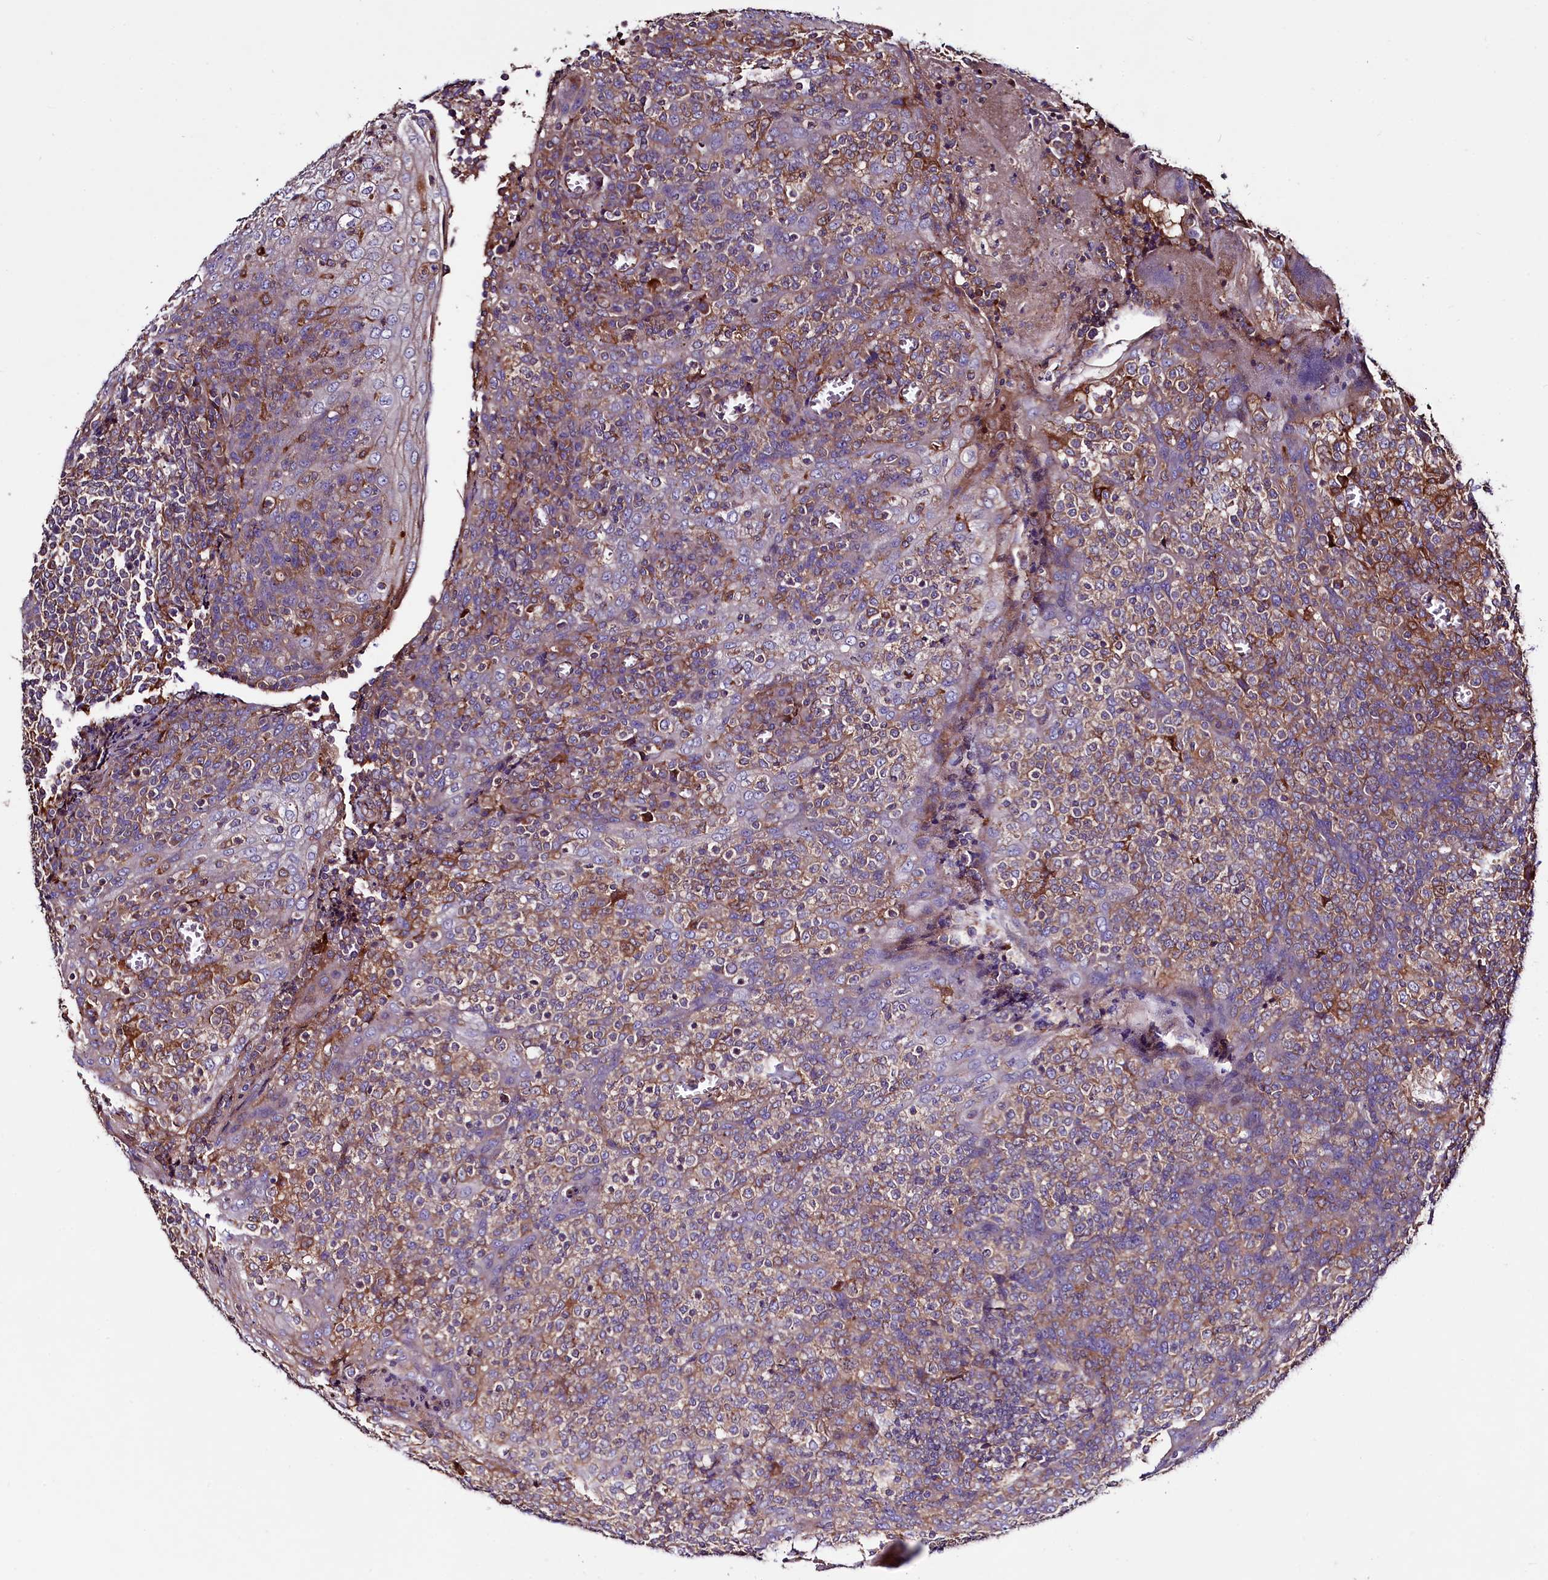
{"staining": {"intensity": "moderate", "quantity": ">75%", "location": "cytoplasmic/membranous"}, "tissue": "tonsil", "cell_type": "Germinal center cells", "image_type": "normal", "snomed": [{"axis": "morphology", "description": "Normal tissue, NOS"}, {"axis": "topography", "description": "Tonsil"}], "caption": "IHC micrograph of unremarkable human tonsil stained for a protein (brown), which displays medium levels of moderate cytoplasmic/membranous positivity in approximately >75% of germinal center cells.", "gene": "KLHDC4", "patient": {"sex": "female", "age": 19}}